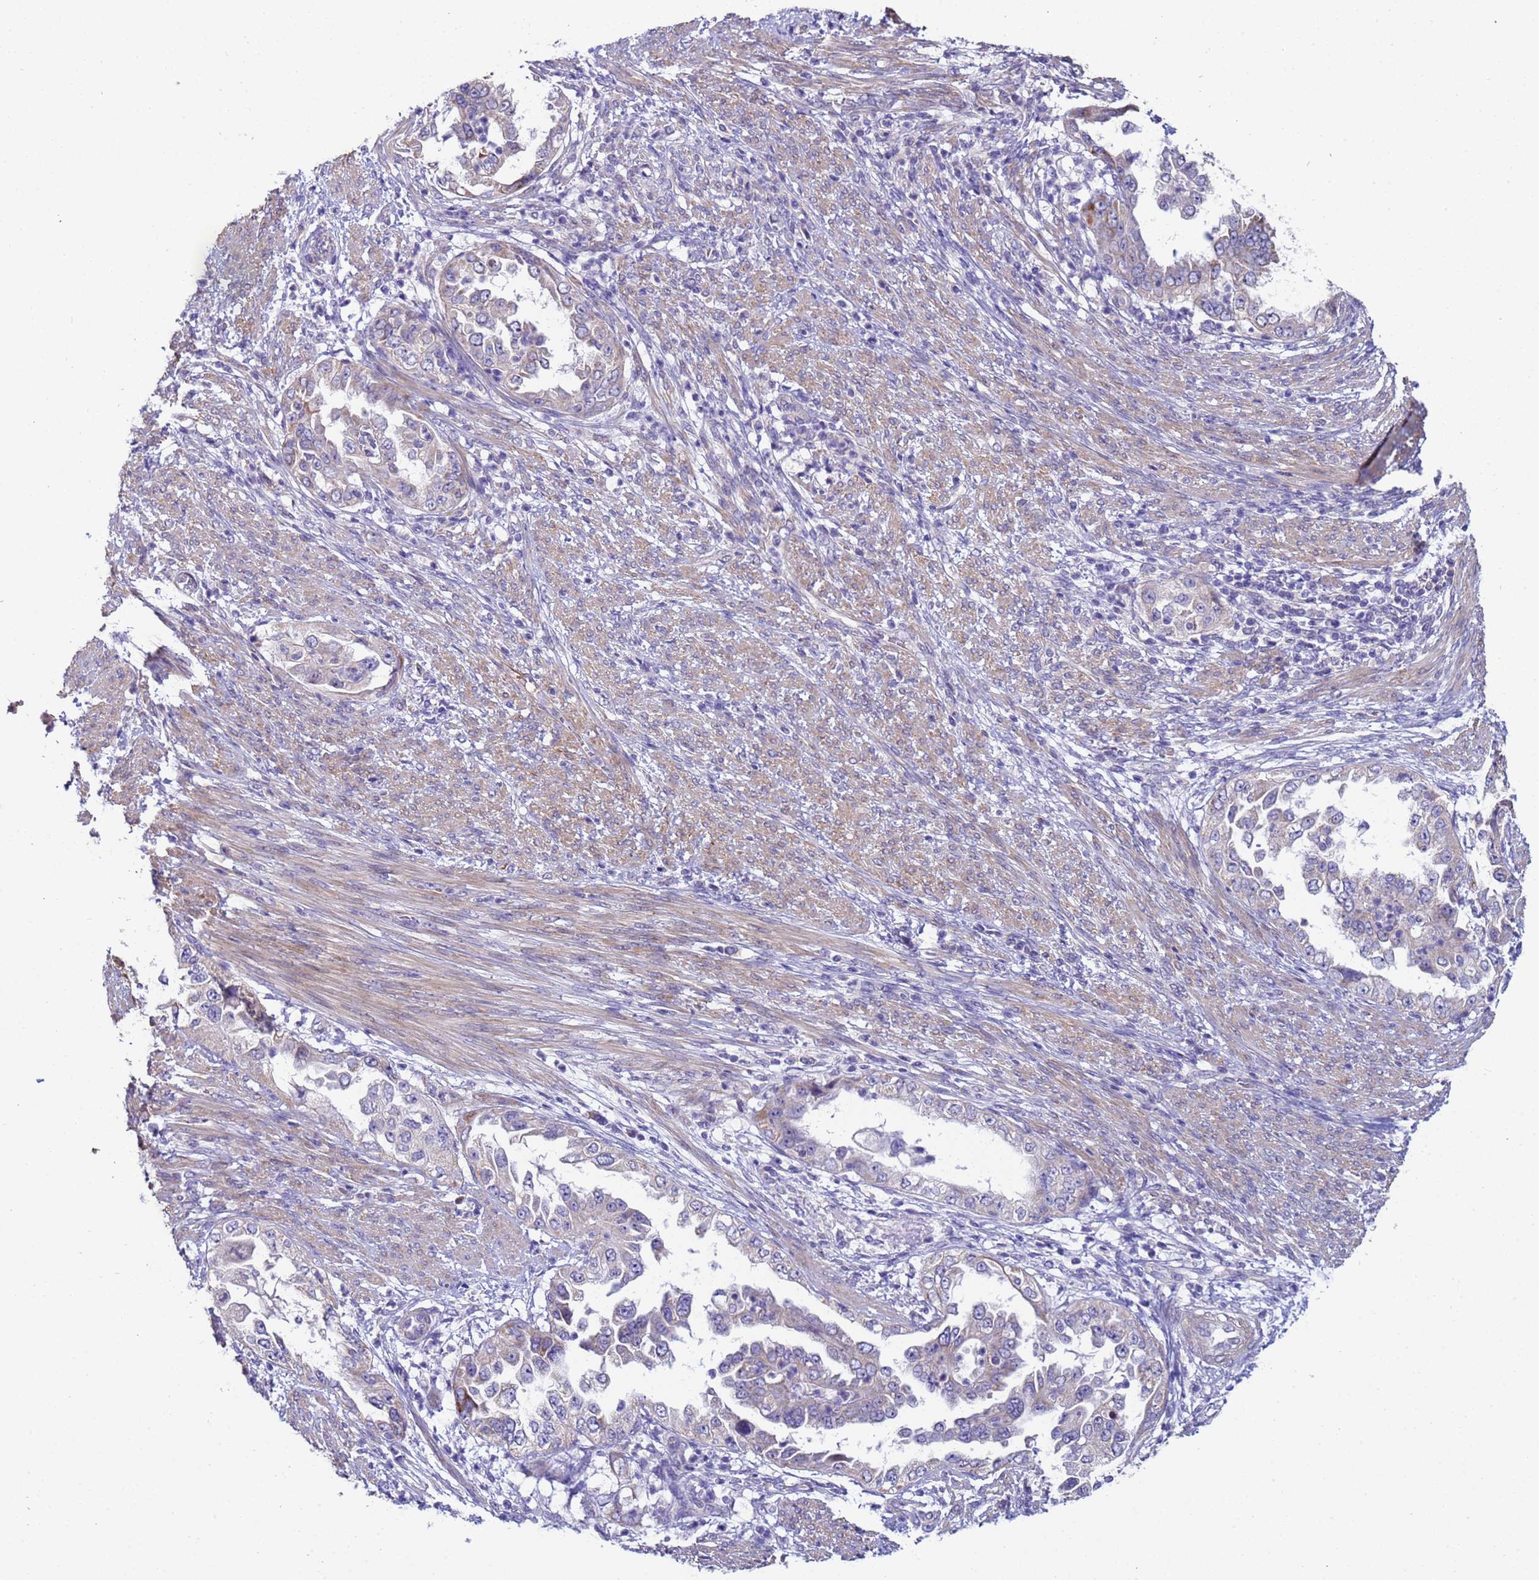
{"staining": {"intensity": "weak", "quantity": "<25%", "location": "cytoplasmic/membranous"}, "tissue": "endometrial cancer", "cell_type": "Tumor cells", "image_type": "cancer", "snomed": [{"axis": "morphology", "description": "Adenocarcinoma, NOS"}, {"axis": "topography", "description": "Endometrium"}], "caption": "Tumor cells show no significant expression in endometrial adenocarcinoma.", "gene": "CLHC1", "patient": {"sex": "female", "age": 85}}